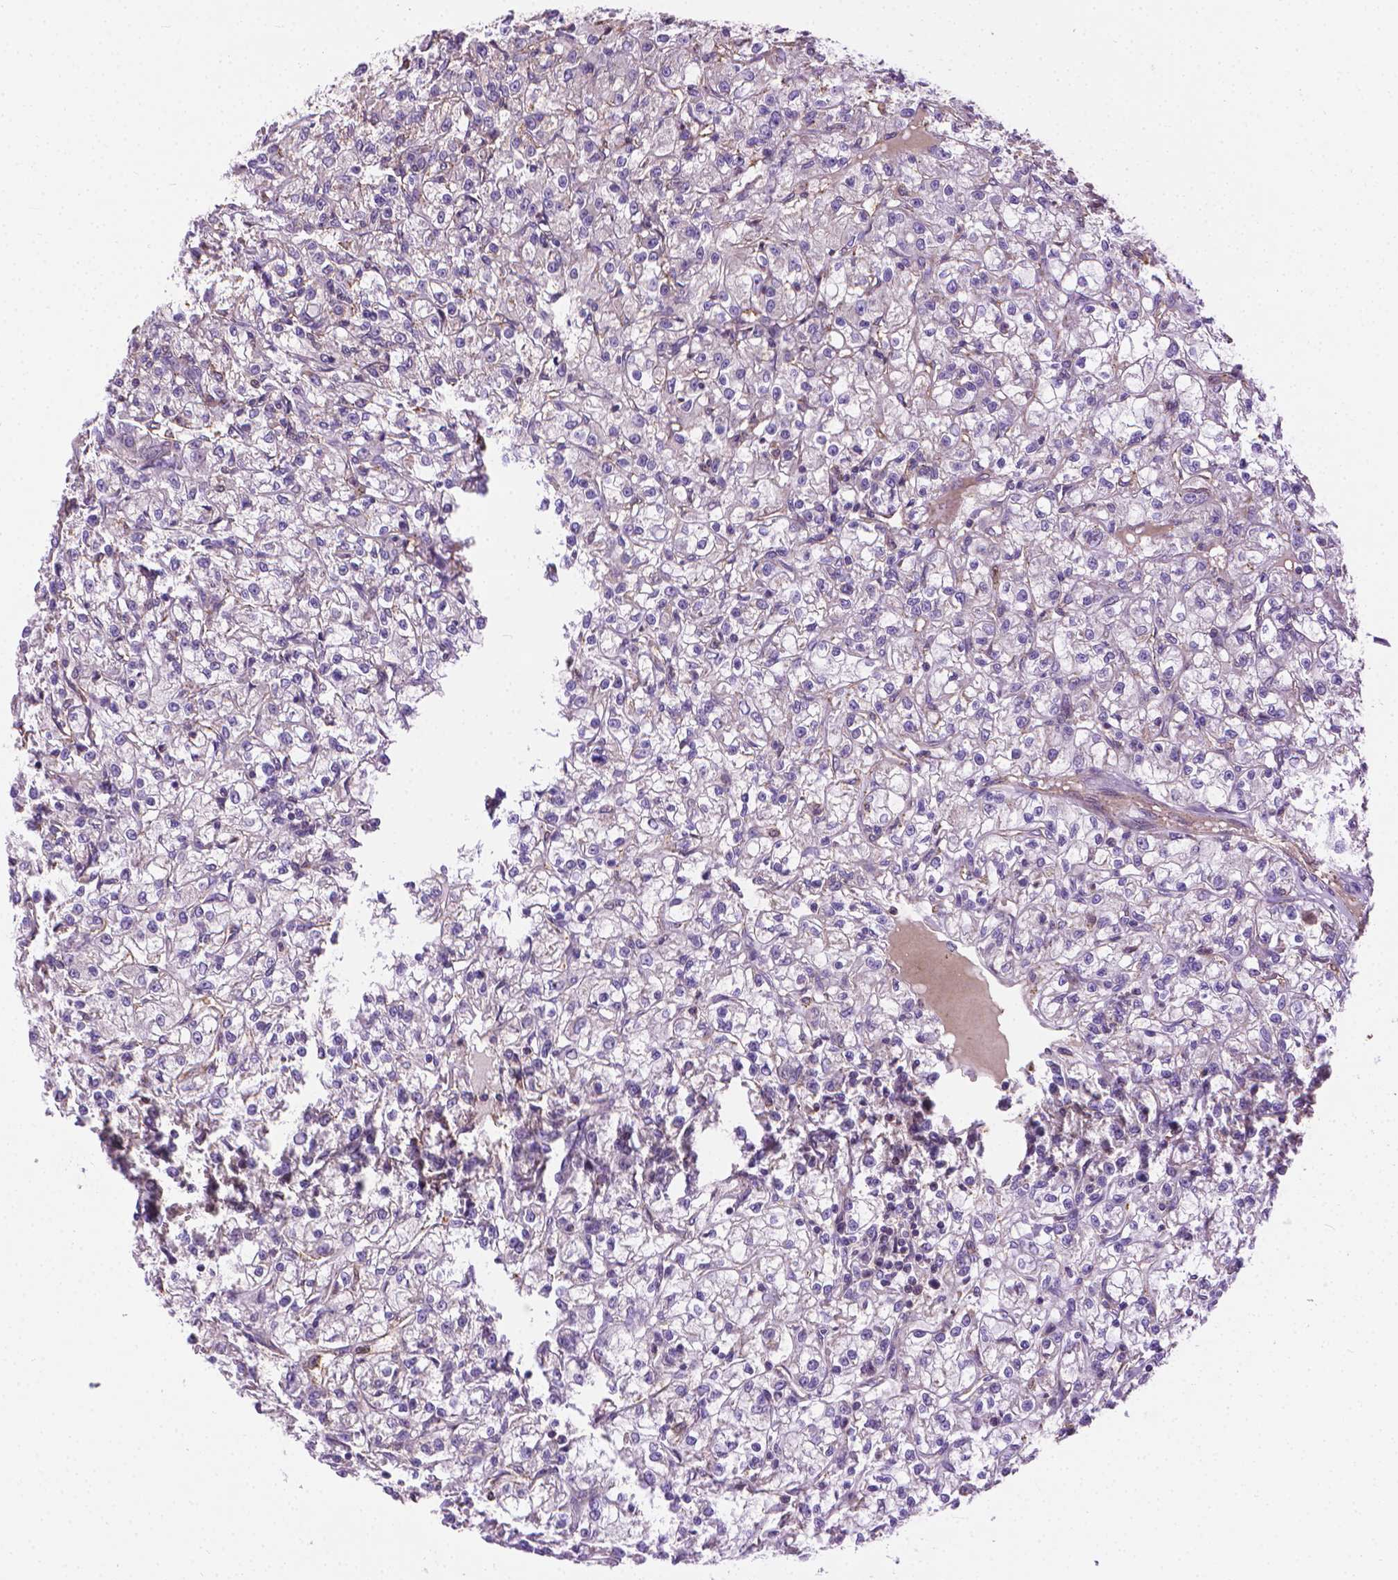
{"staining": {"intensity": "negative", "quantity": "none", "location": "none"}, "tissue": "renal cancer", "cell_type": "Tumor cells", "image_type": "cancer", "snomed": [{"axis": "morphology", "description": "Adenocarcinoma, NOS"}, {"axis": "topography", "description": "Kidney"}], "caption": "DAB (3,3'-diaminobenzidine) immunohistochemical staining of renal adenocarcinoma shows no significant expression in tumor cells.", "gene": "SLC51B", "patient": {"sex": "female", "age": 59}}